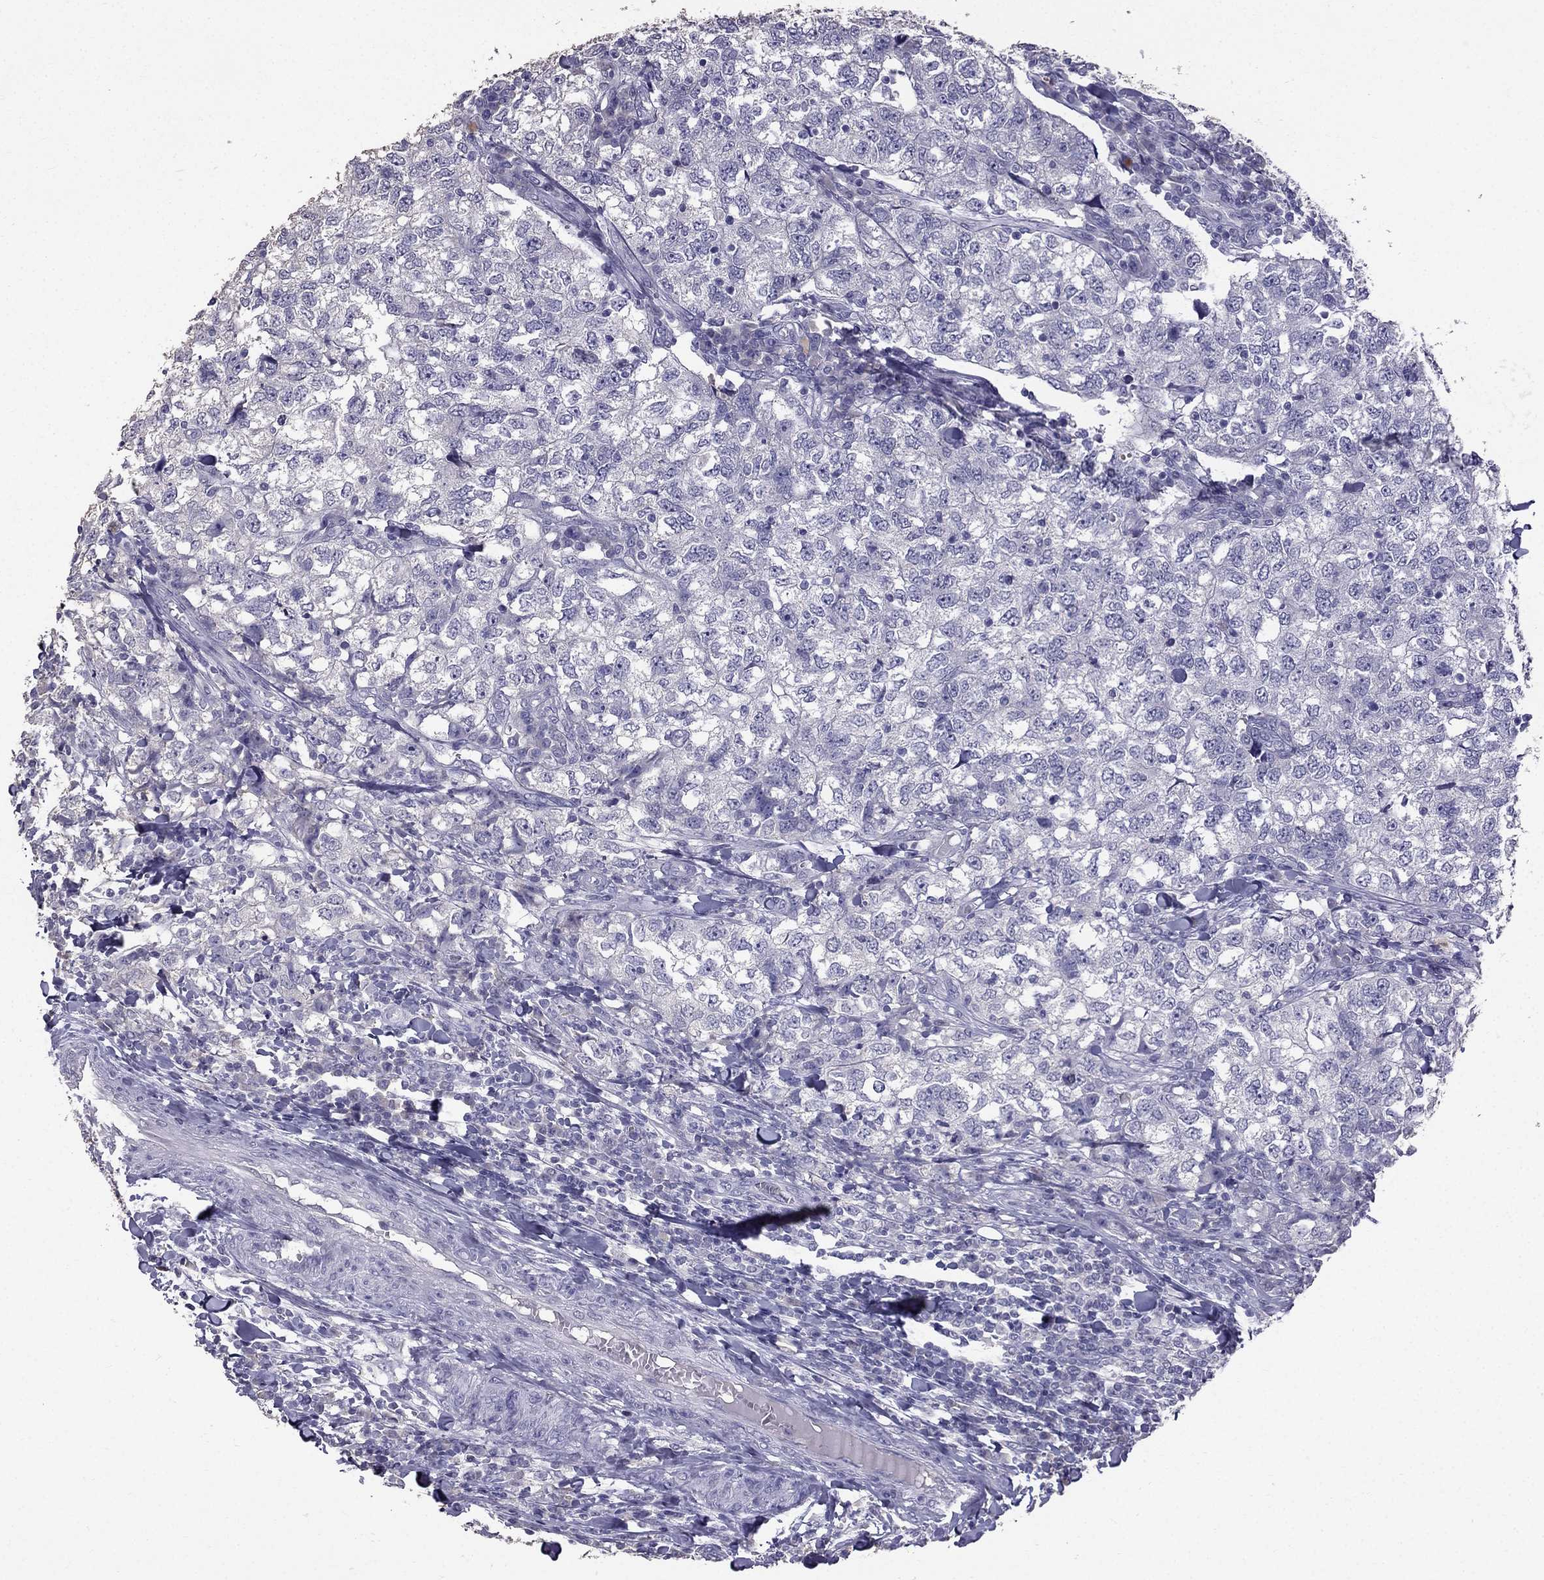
{"staining": {"intensity": "negative", "quantity": "none", "location": "none"}, "tissue": "breast cancer", "cell_type": "Tumor cells", "image_type": "cancer", "snomed": [{"axis": "morphology", "description": "Duct carcinoma"}, {"axis": "topography", "description": "Breast"}], "caption": "There is no significant staining in tumor cells of breast cancer (invasive ductal carcinoma). (DAB (3,3'-diaminobenzidine) IHC visualized using brightfield microscopy, high magnification).", "gene": "SCG5", "patient": {"sex": "female", "age": 30}}